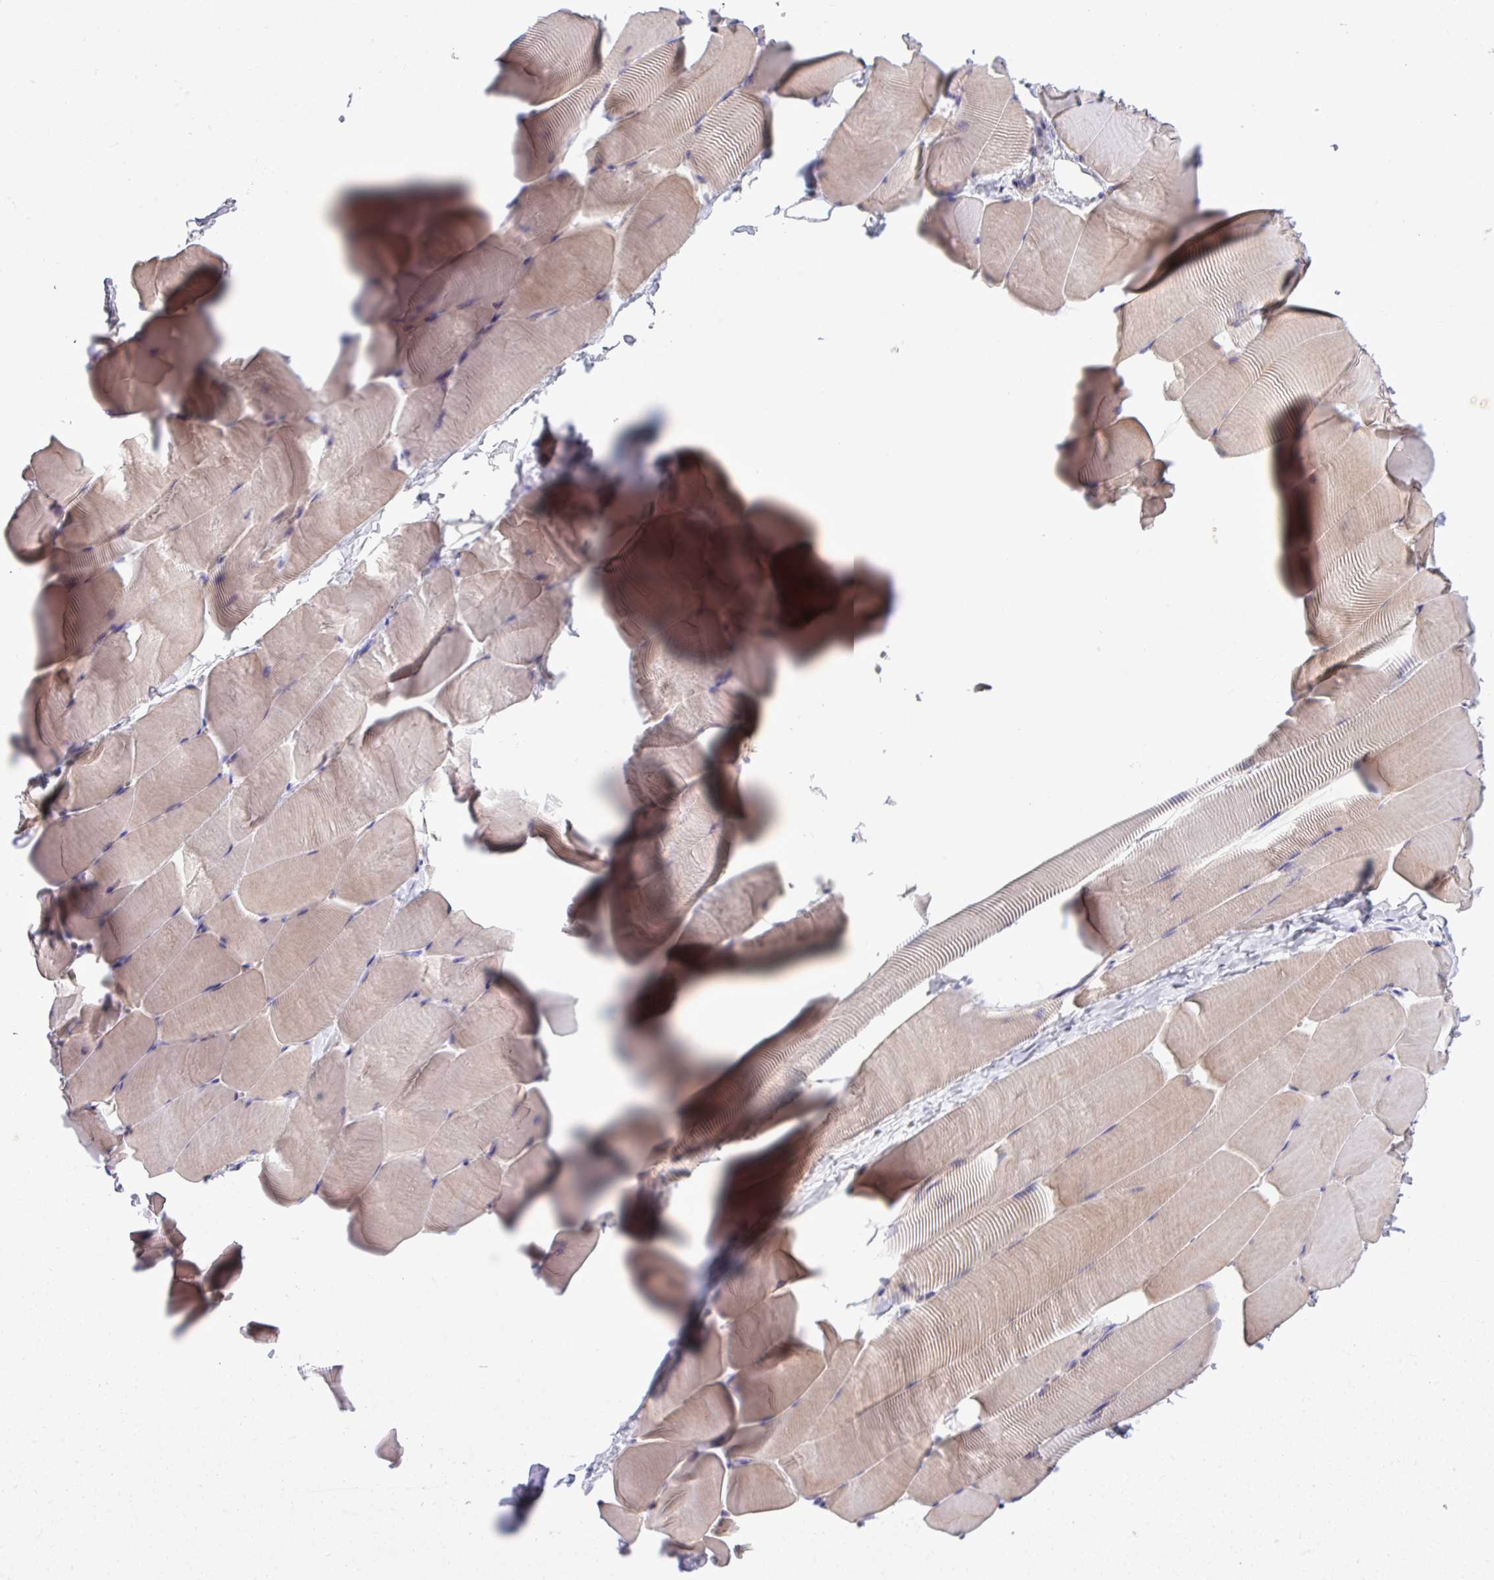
{"staining": {"intensity": "moderate", "quantity": "25%-75%", "location": "cytoplasmic/membranous"}, "tissue": "skeletal muscle", "cell_type": "Myocytes", "image_type": "normal", "snomed": [{"axis": "morphology", "description": "Normal tissue, NOS"}, {"axis": "topography", "description": "Skeletal muscle"}], "caption": "Benign skeletal muscle shows moderate cytoplasmic/membranous staining in about 25%-75% of myocytes.", "gene": "SPINK8", "patient": {"sex": "male", "age": 25}}